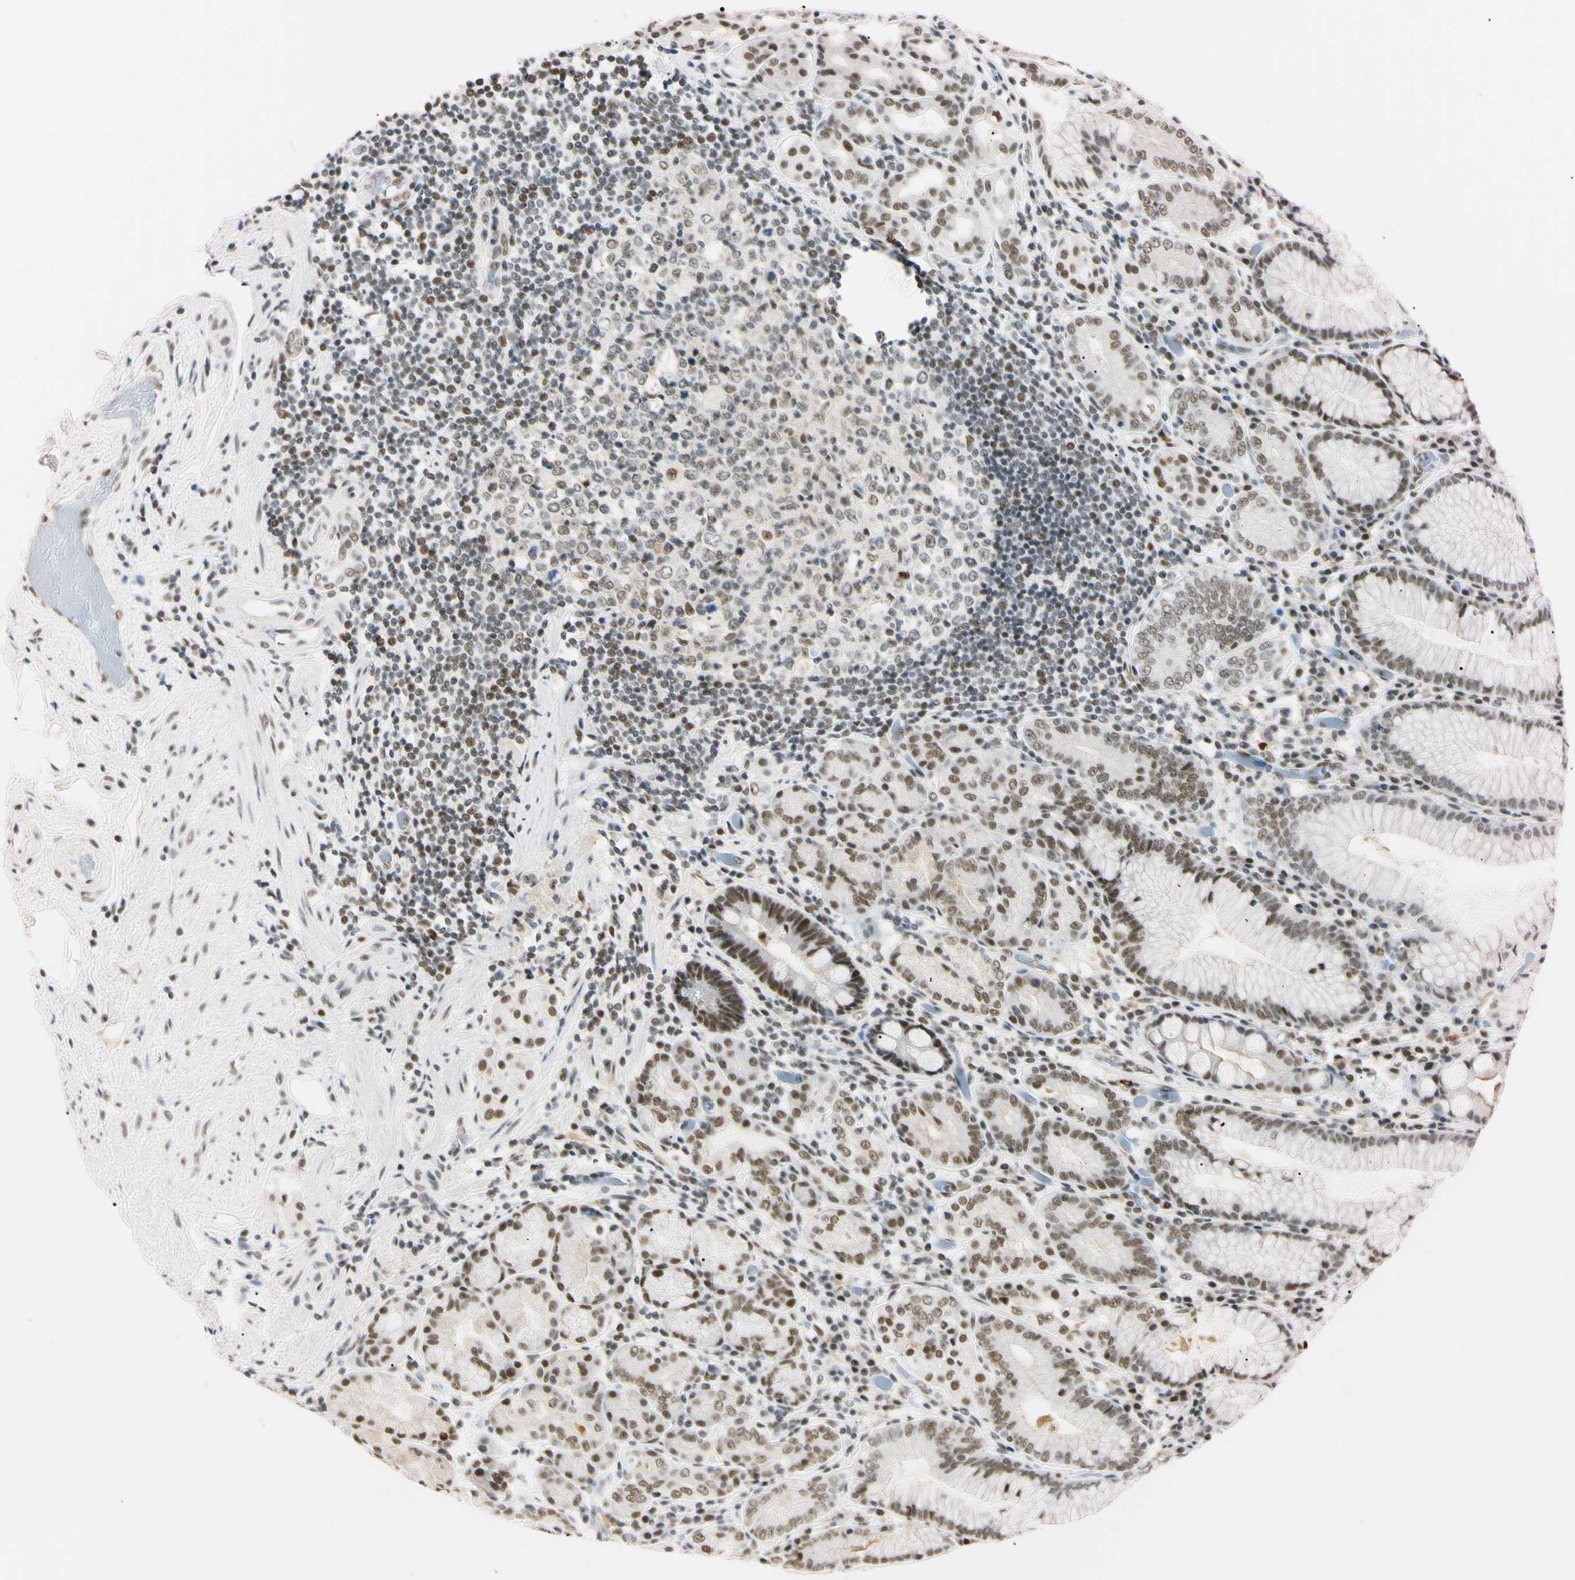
{"staining": {"intensity": "strong", "quantity": ">75%", "location": "nuclear"}, "tissue": "stomach", "cell_type": "Glandular cells", "image_type": "normal", "snomed": [{"axis": "morphology", "description": "Normal tissue, NOS"}, {"axis": "topography", "description": "Stomach, lower"}], "caption": "The immunohistochemical stain shows strong nuclear staining in glandular cells of benign stomach.", "gene": "ZNF134", "patient": {"sex": "female", "age": 76}}